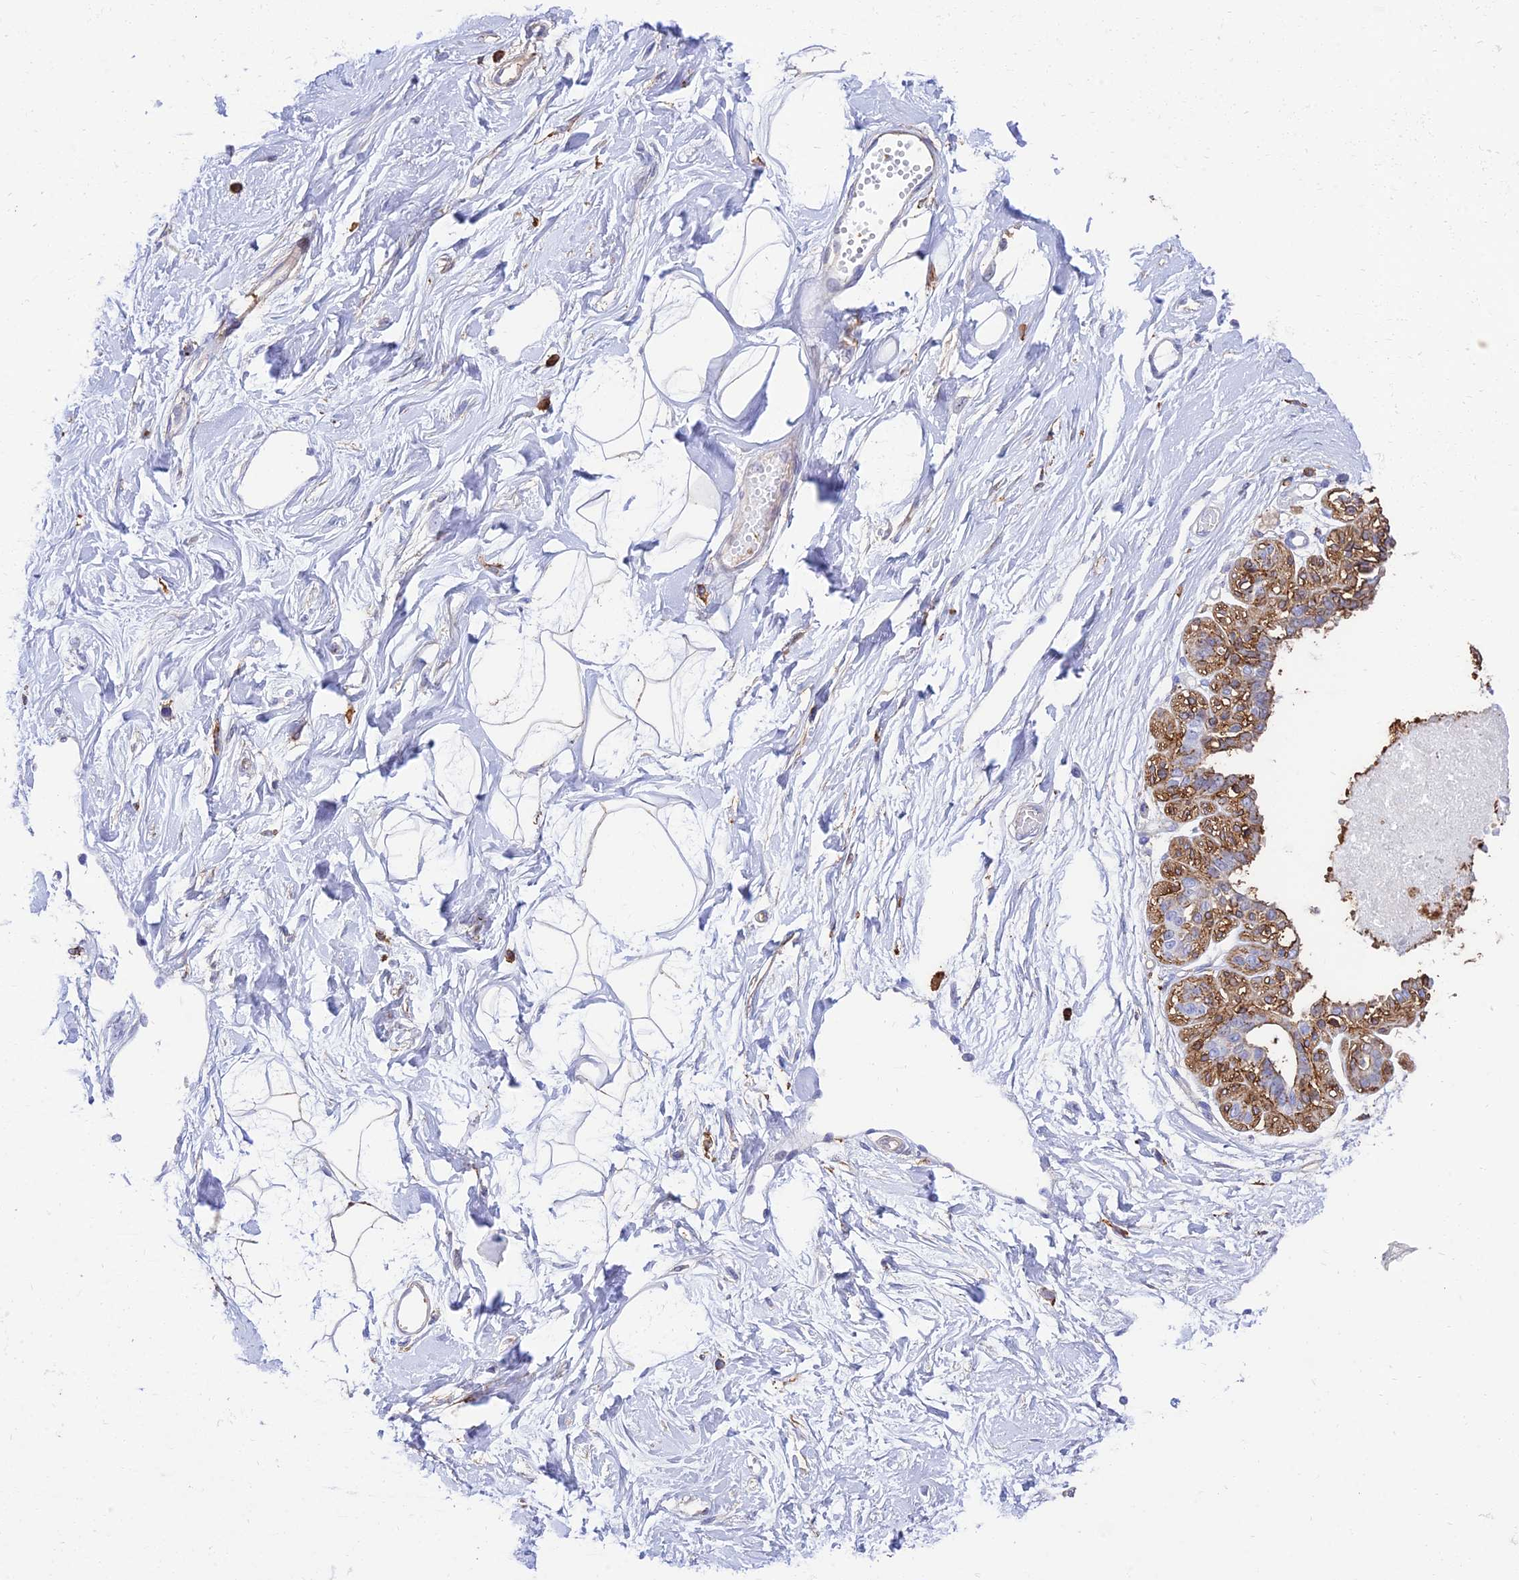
{"staining": {"intensity": "negative", "quantity": "none", "location": "none"}, "tissue": "breast", "cell_type": "Adipocytes", "image_type": "normal", "snomed": [{"axis": "morphology", "description": "Normal tissue, NOS"}, {"axis": "topography", "description": "Breast"}], "caption": "Immunohistochemical staining of unremarkable human breast demonstrates no significant positivity in adipocytes.", "gene": "SREK1IP1", "patient": {"sex": "female", "age": 45}}